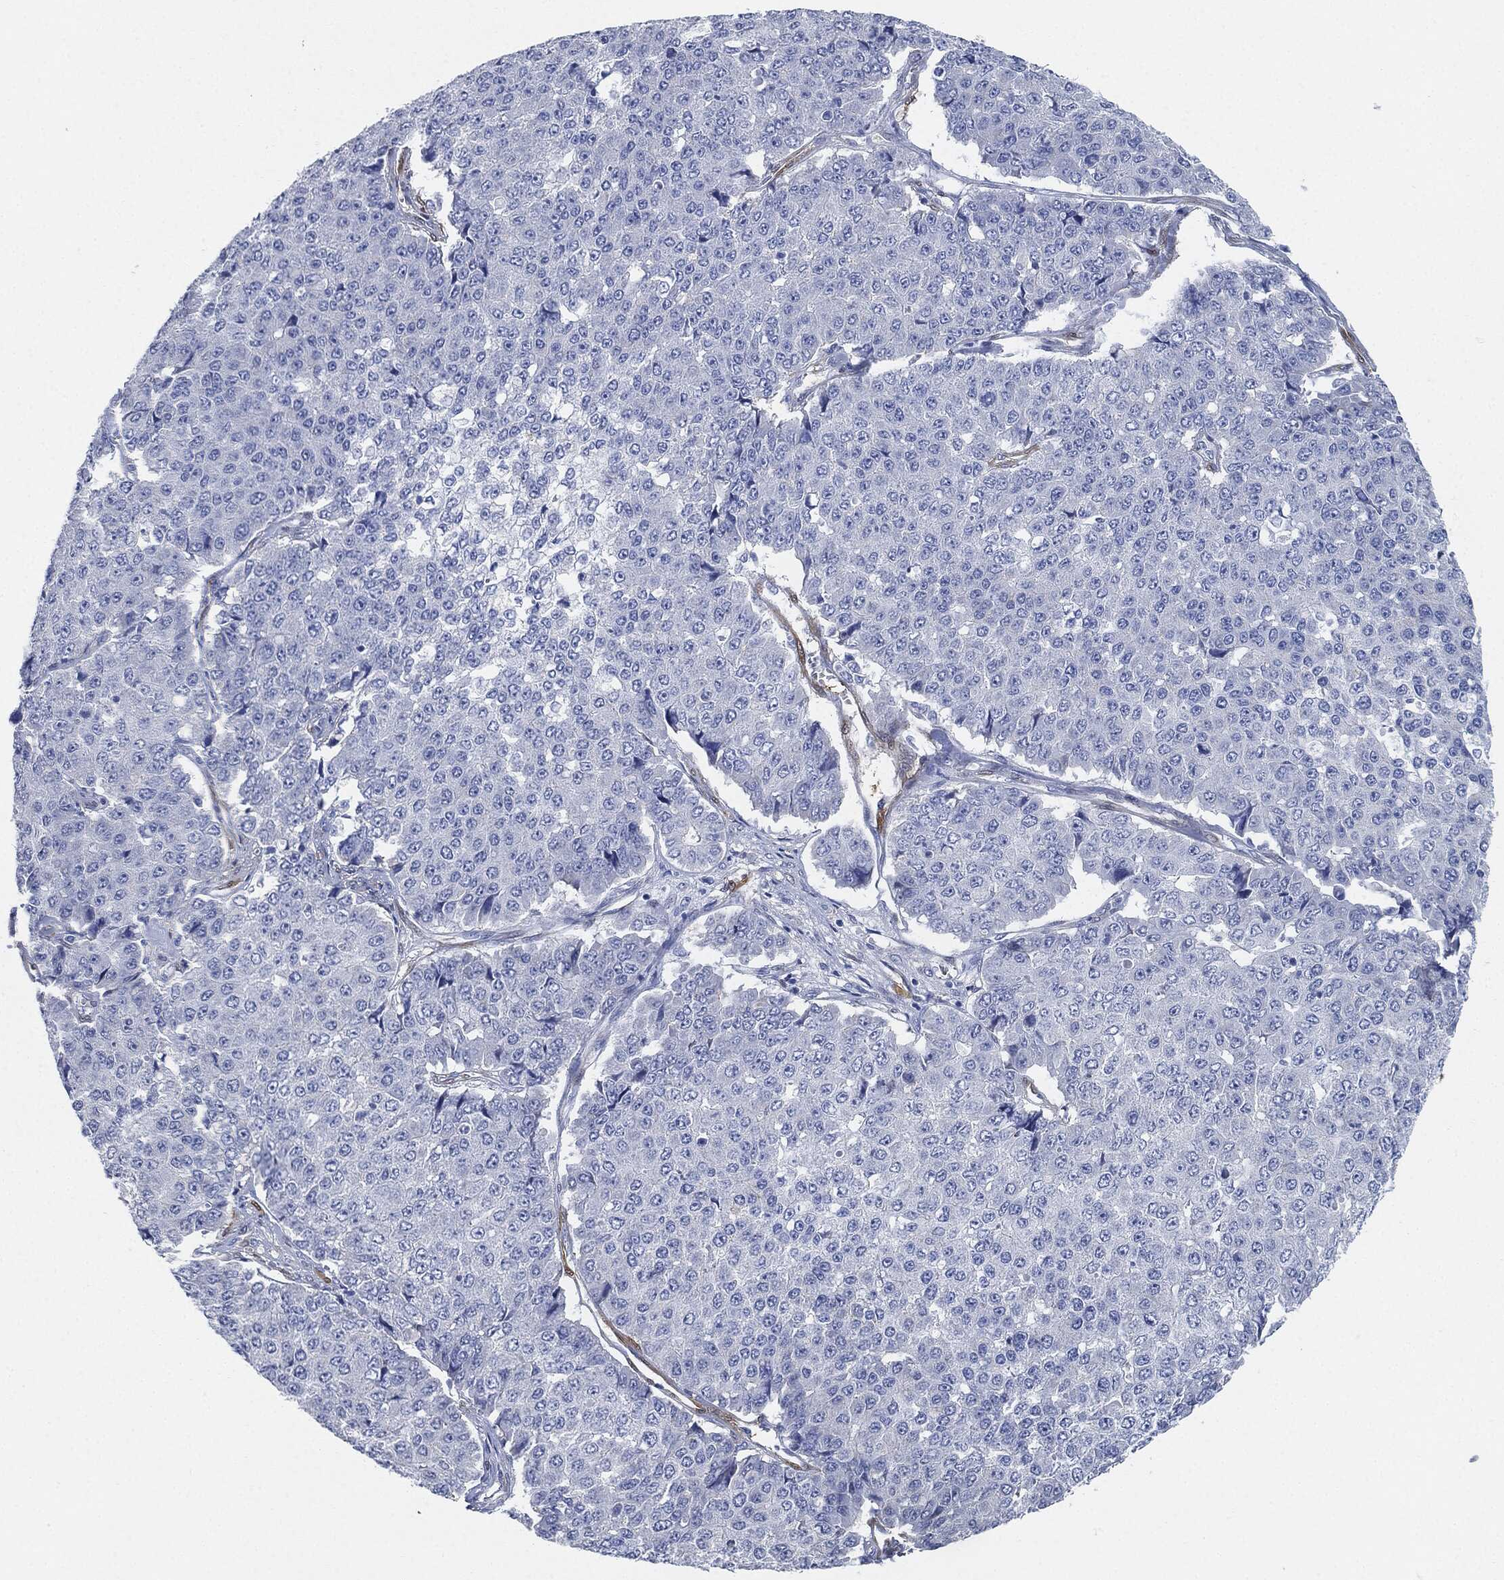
{"staining": {"intensity": "negative", "quantity": "none", "location": "none"}, "tissue": "pancreatic cancer", "cell_type": "Tumor cells", "image_type": "cancer", "snomed": [{"axis": "morphology", "description": "Normal tissue, NOS"}, {"axis": "morphology", "description": "Adenocarcinoma, NOS"}, {"axis": "topography", "description": "Pancreas"}, {"axis": "topography", "description": "Duodenum"}], "caption": "A histopathology image of pancreatic cancer (adenocarcinoma) stained for a protein reveals no brown staining in tumor cells.", "gene": "TAGLN", "patient": {"sex": "male", "age": 50}}